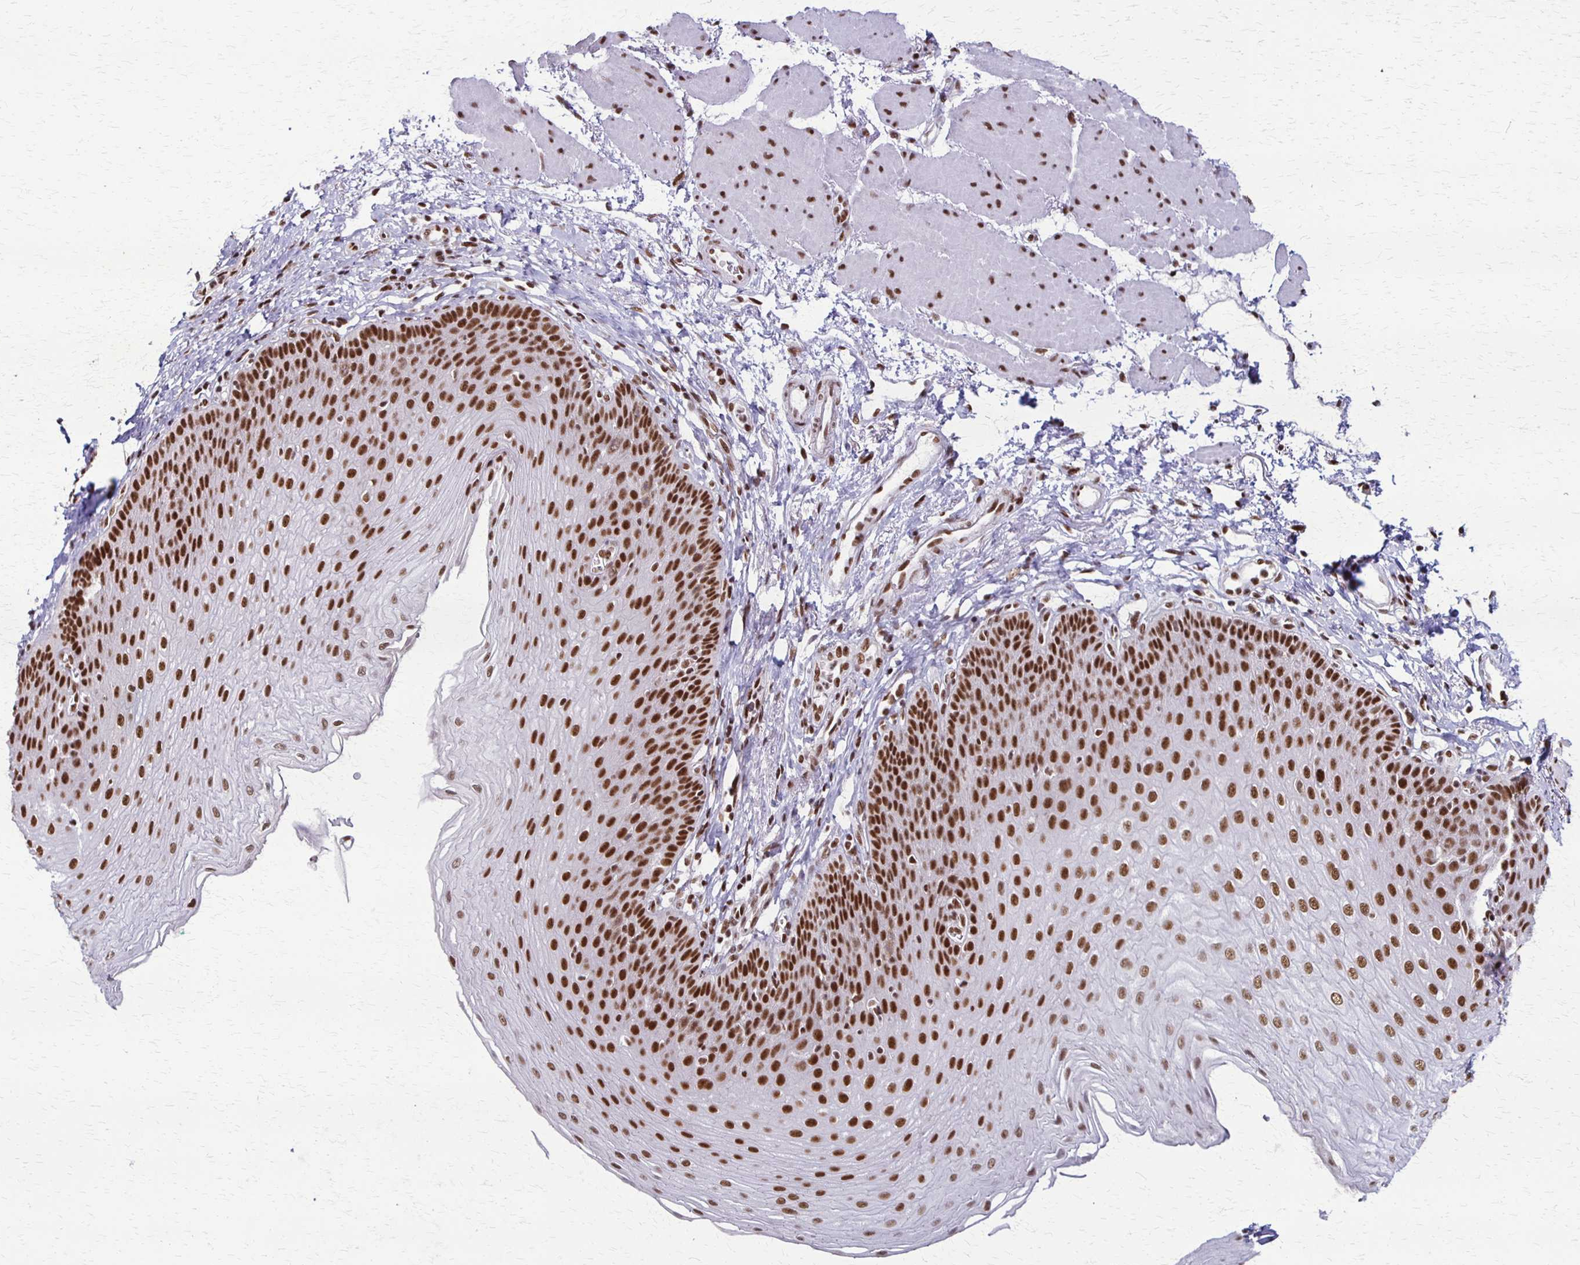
{"staining": {"intensity": "strong", "quantity": ">75%", "location": "nuclear"}, "tissue": "esophagus", "cell_type": "Squamous epithelial cells", "image_type": "normal", "snomed": [{"axis": "morphology", "description": "Normal tissue, NOS"}, {"axis": "topography", "description": "Esophagus"}], "caption": "Immunohistochemical staining of unremarkable human esophagus reveals >75% levels of strong nuclear protein staining in approximately >75% of squamous epithelial cells. The protein of interest is stained brown, and the nuclei are stained in blue (DAB IHC with brightfield microscopy, high magnification).", "gene": "XRCC6", "patient": {"sex": "female", "age": 81}}